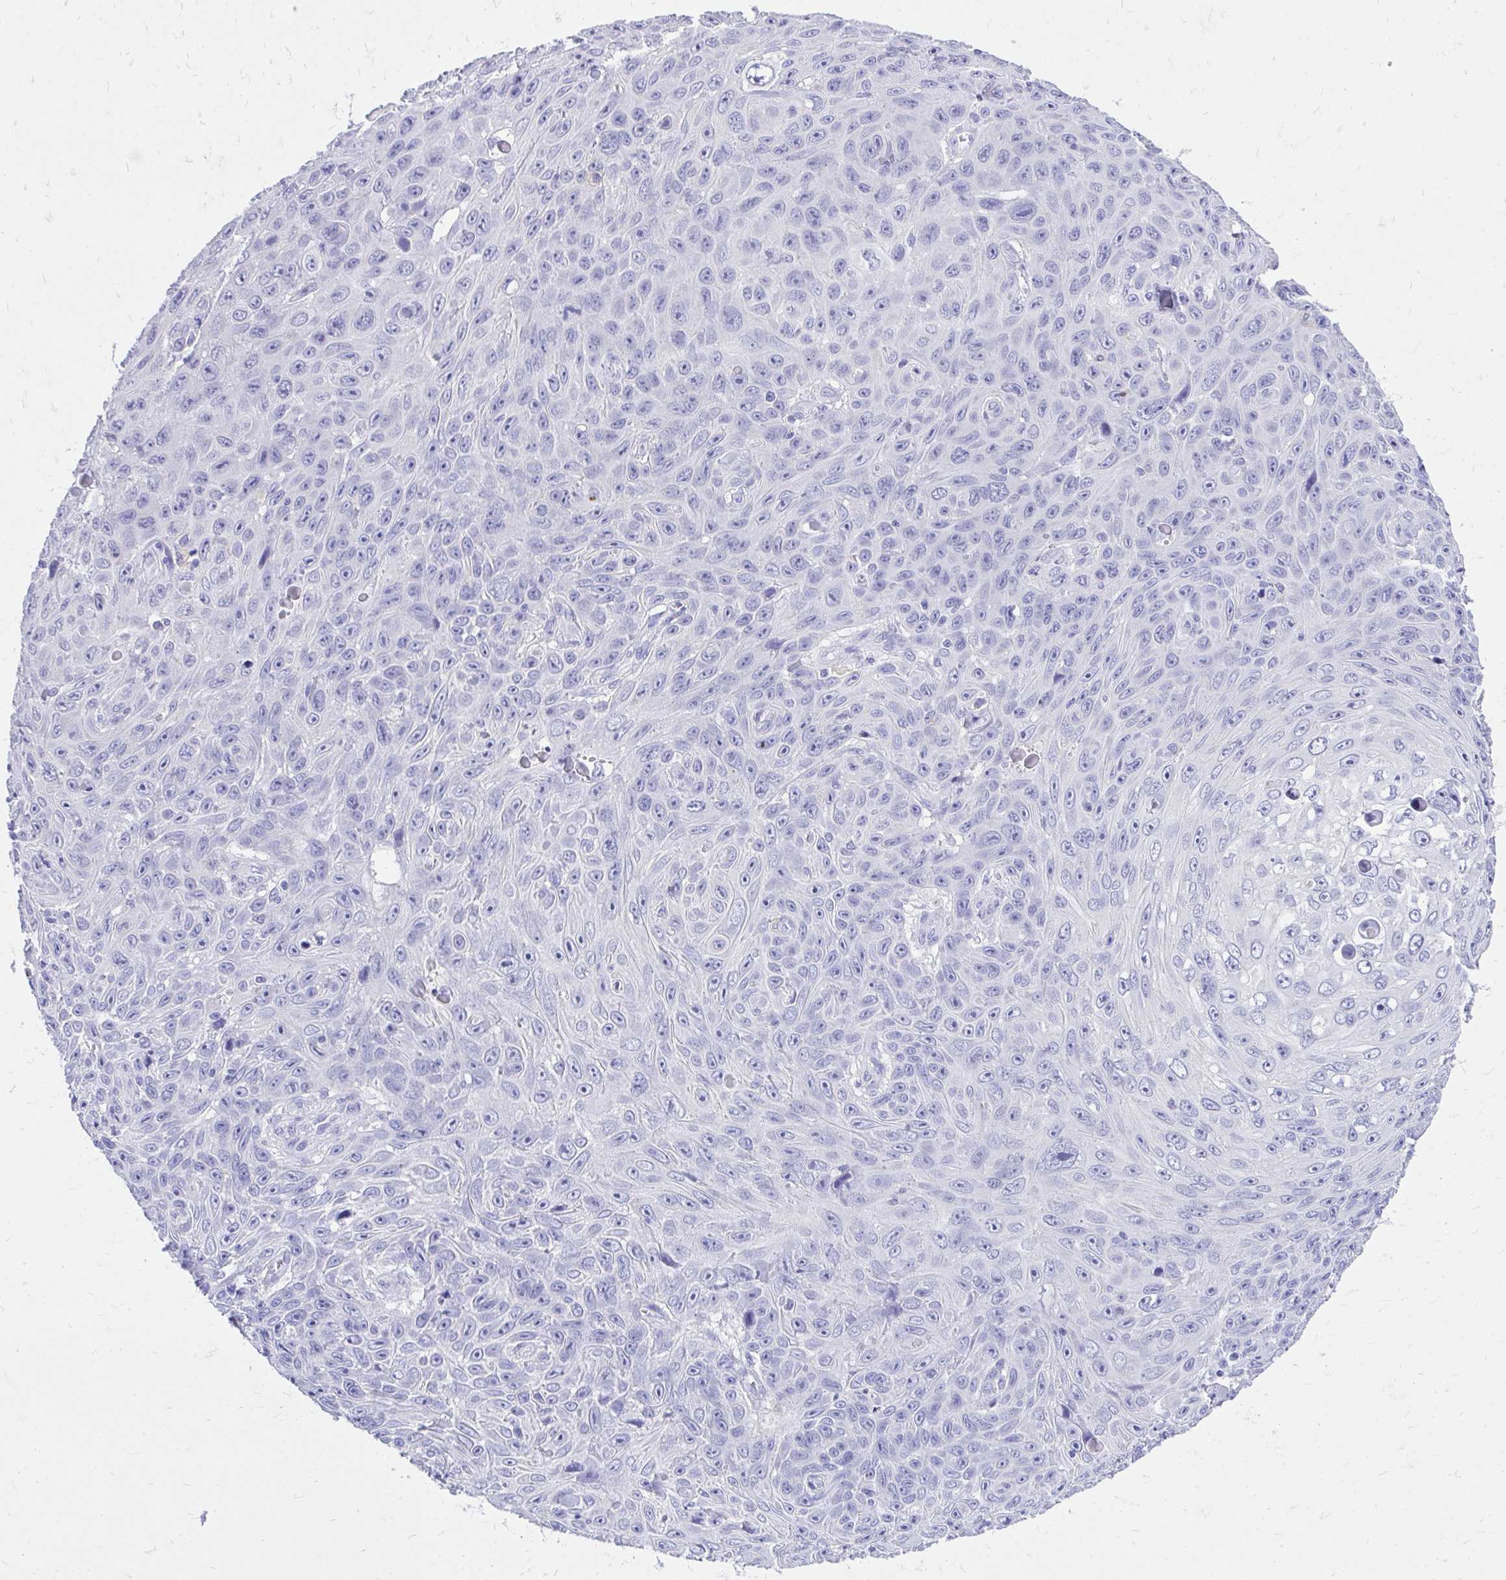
{"staining": {"intensity": "negative", "quantity": "none", "location": "none"}, "tissue": "skin cancer", "cell_type": "Tumor cells", "image_type": "cancer", "snomed": [{"axis": "morphology", "description": "Squamous cell carcinoma, NOS"}, {"axis": "topography", "description": "Skin"}], "caption": "A photomicrograph of skin cancer stained for a protein displays no brown staining in tumor cells.", "gene": "MON1A", "patient": {"sex": "male", "age": 82}}